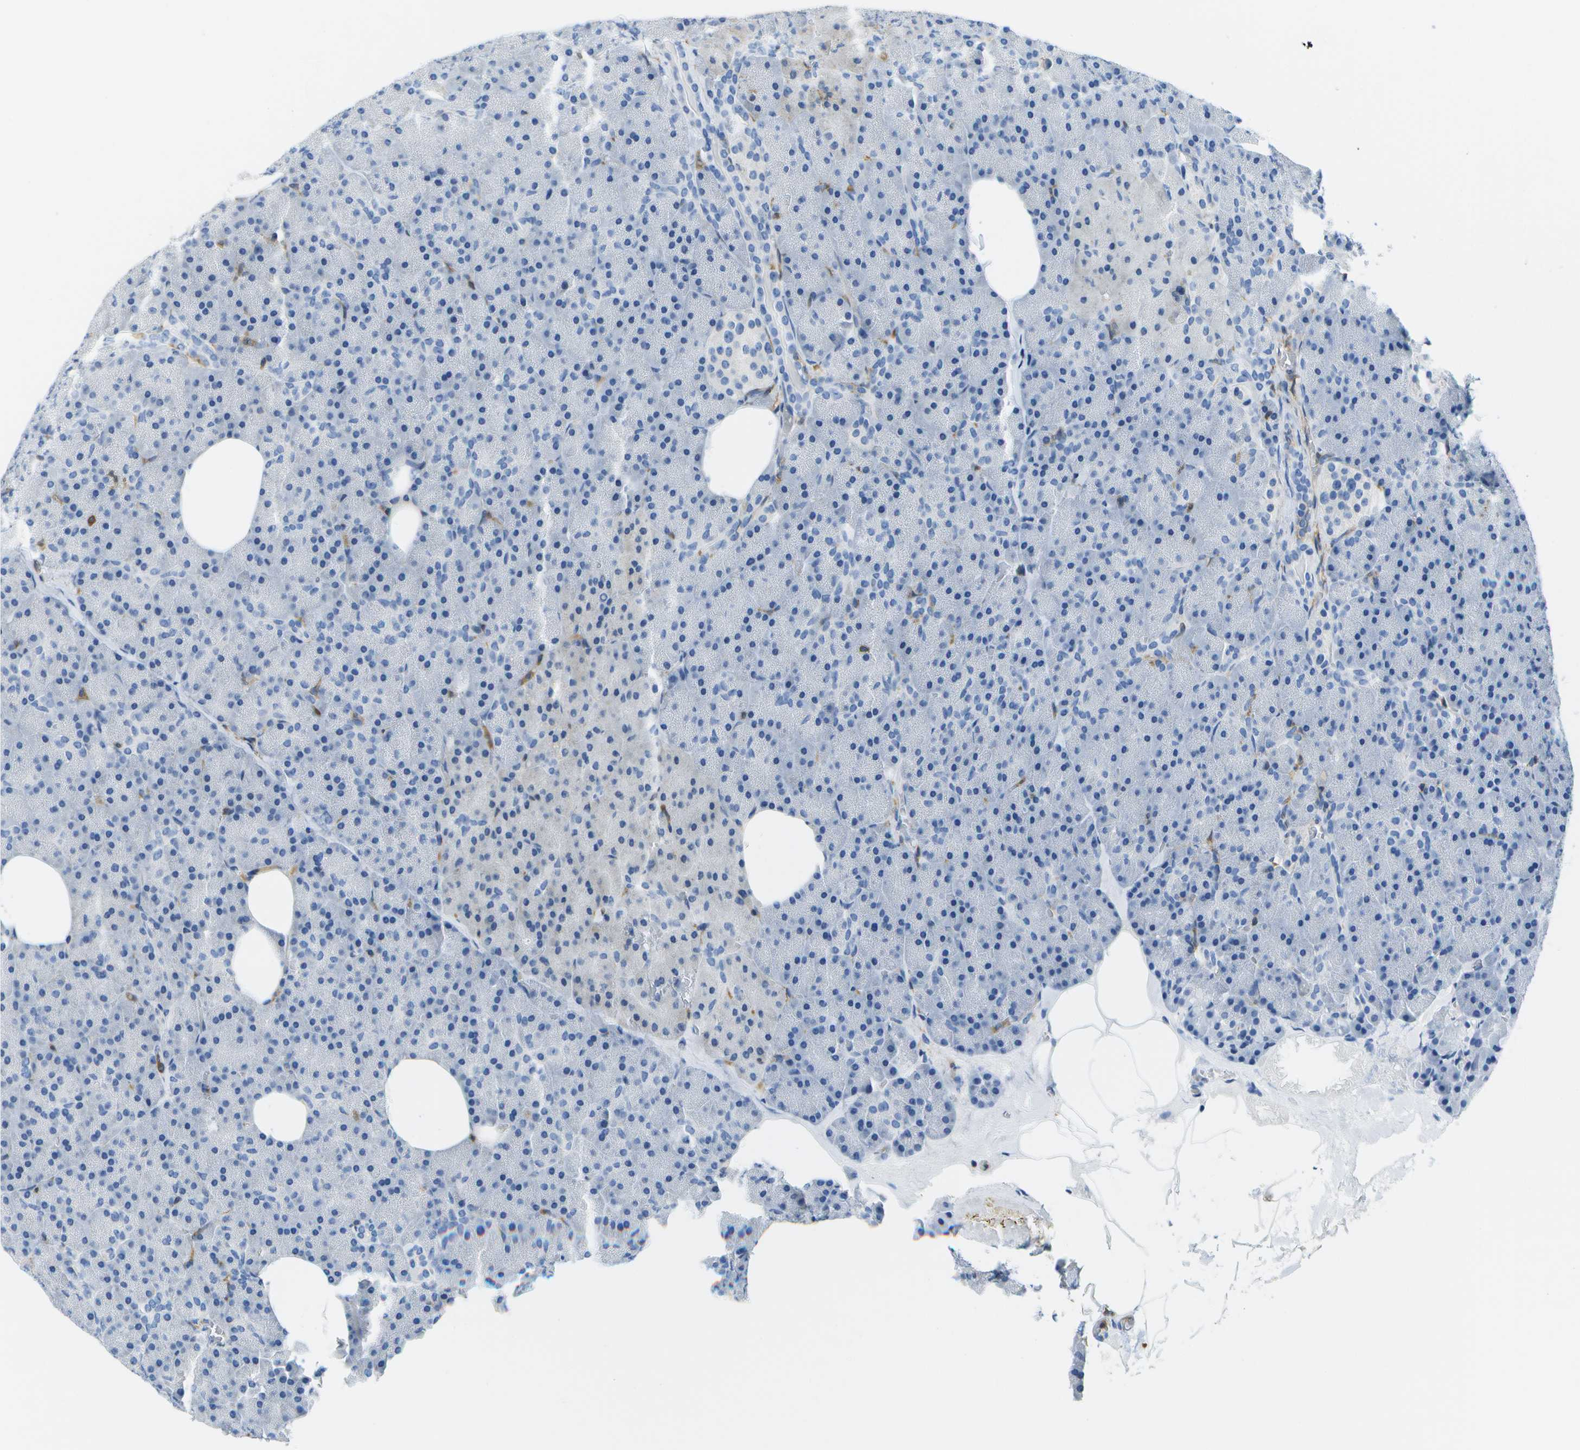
{"staining": {"intensity": "negative", "quantity": "none", "location": "none"}, "tissue": "pancreas", "cell_type": "Exocrine glandular cells", "image_type": "normal", "snomed": [{"axis": "morphology", "description": "Normal tissue, NOS"}, {"axis": "topography", "description": "Pancreas"}], "caption": "An image of human pancreas is negative for staining in exocrine glandular cells. (Immunohistochemistry, brightfield microscopy, high magnification).", "gene": "RCSD1", "patient": {"sex": "female", "age": 35}}